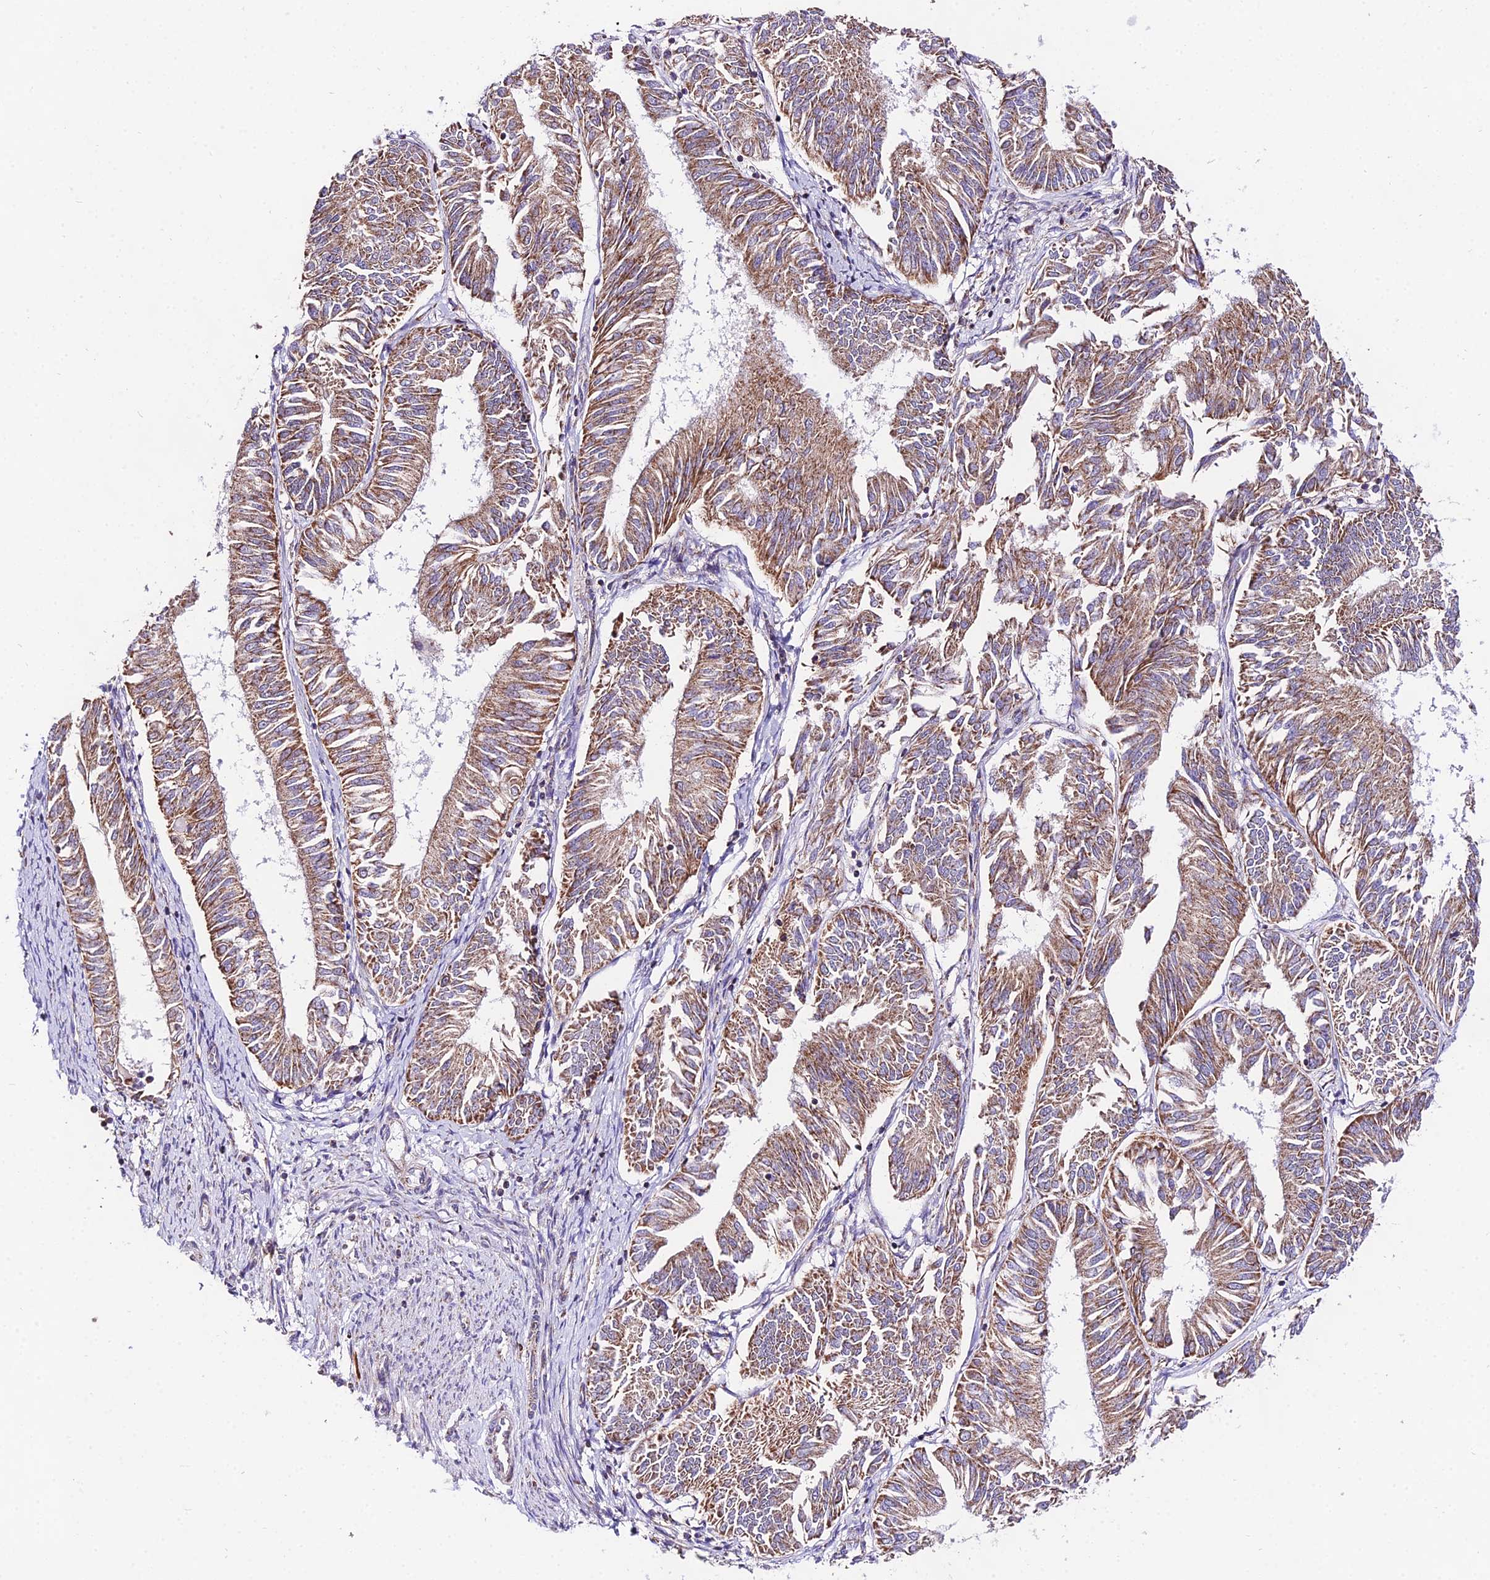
{"staining": {"intensity": "moderate", "quantity": ">75%", "location": "cytoplasmic/membranous"}, "tissue": "endometrial cancer", "cell_type": "Tumor cells", "image_type": "cancer", "snomed": [{"axis": "morphology", "description": "Adenocarcinoma, NOS"}, {"axis": "topography", "description": "Endometrium"}], "caption": "Brown immunohistochemical staining in human endometrial adenocarcinoma reveals moderate cytoplasmic/membranous positivity in about >75% of tumor cells. (DAB (3,3'-diaminobenzidine) IHC, brown staining for protein, blue staining for nuclei).", "gene": "ATP5PB", "patient": {"sex": "female", "age": 58}}